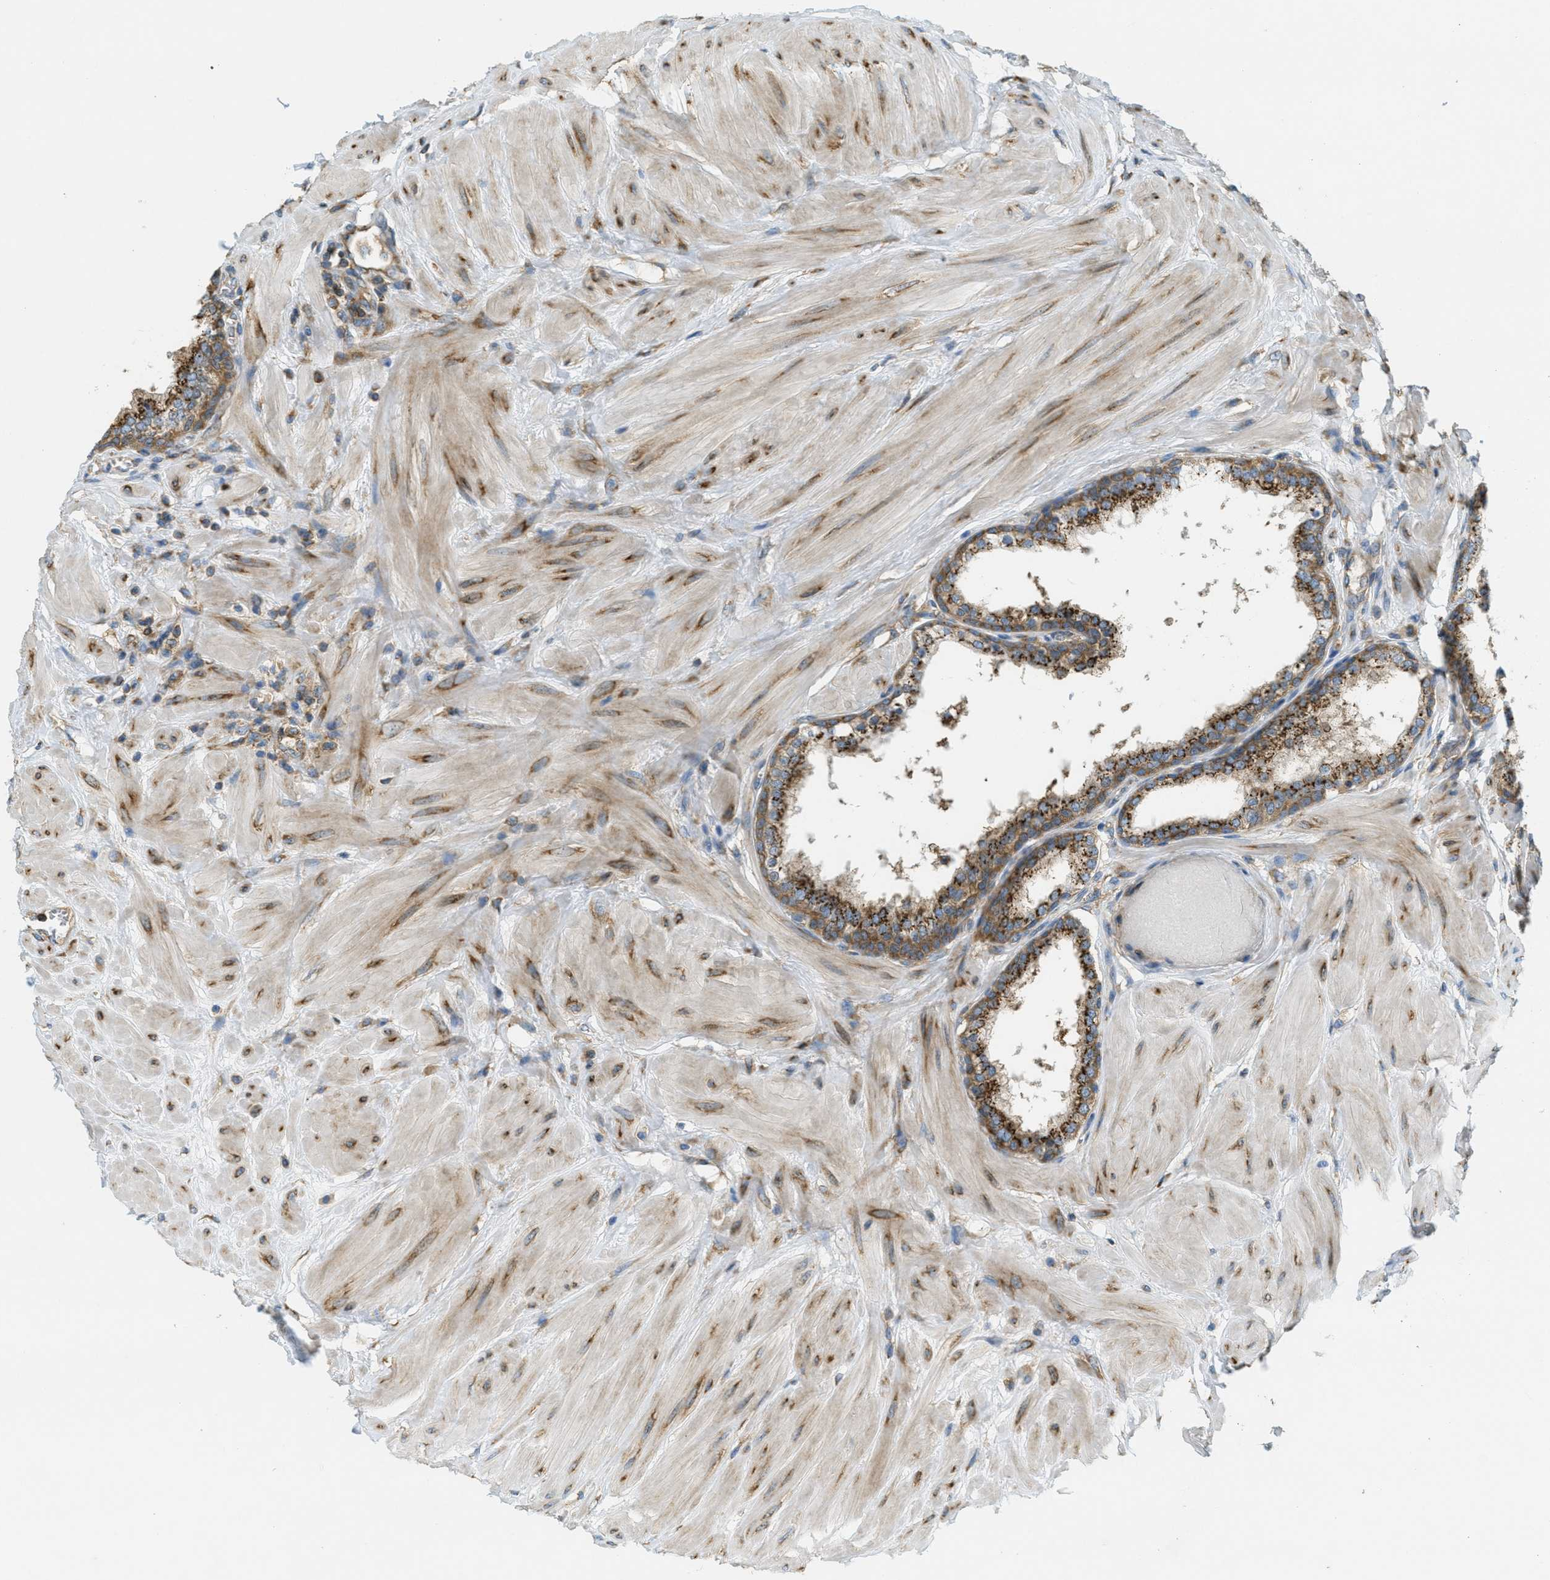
{"staining": {"intensity": "strong", "quantity": "25%-75%", "location": "cytoplasmic/membranous"}, "tissue": "prostate", "cell_type": "Glandular cells", "image_type": "normal", "snomed": [{"axis": "morphology", "description": "Normal tissue, NOS"}, {"axis": "topography", "description": "Prostate"}], "caption": "Brown immunohistochemical staining in normal human prostate demonstrates strong cytoplasmic/membranous positivity in approximately 25%-75% of glandular cells. (brown staining indicates protein expression, while blue staining denotes nuclei).", "gene": "ABCF1", "patient": {"sex": "male", "age": 51}}